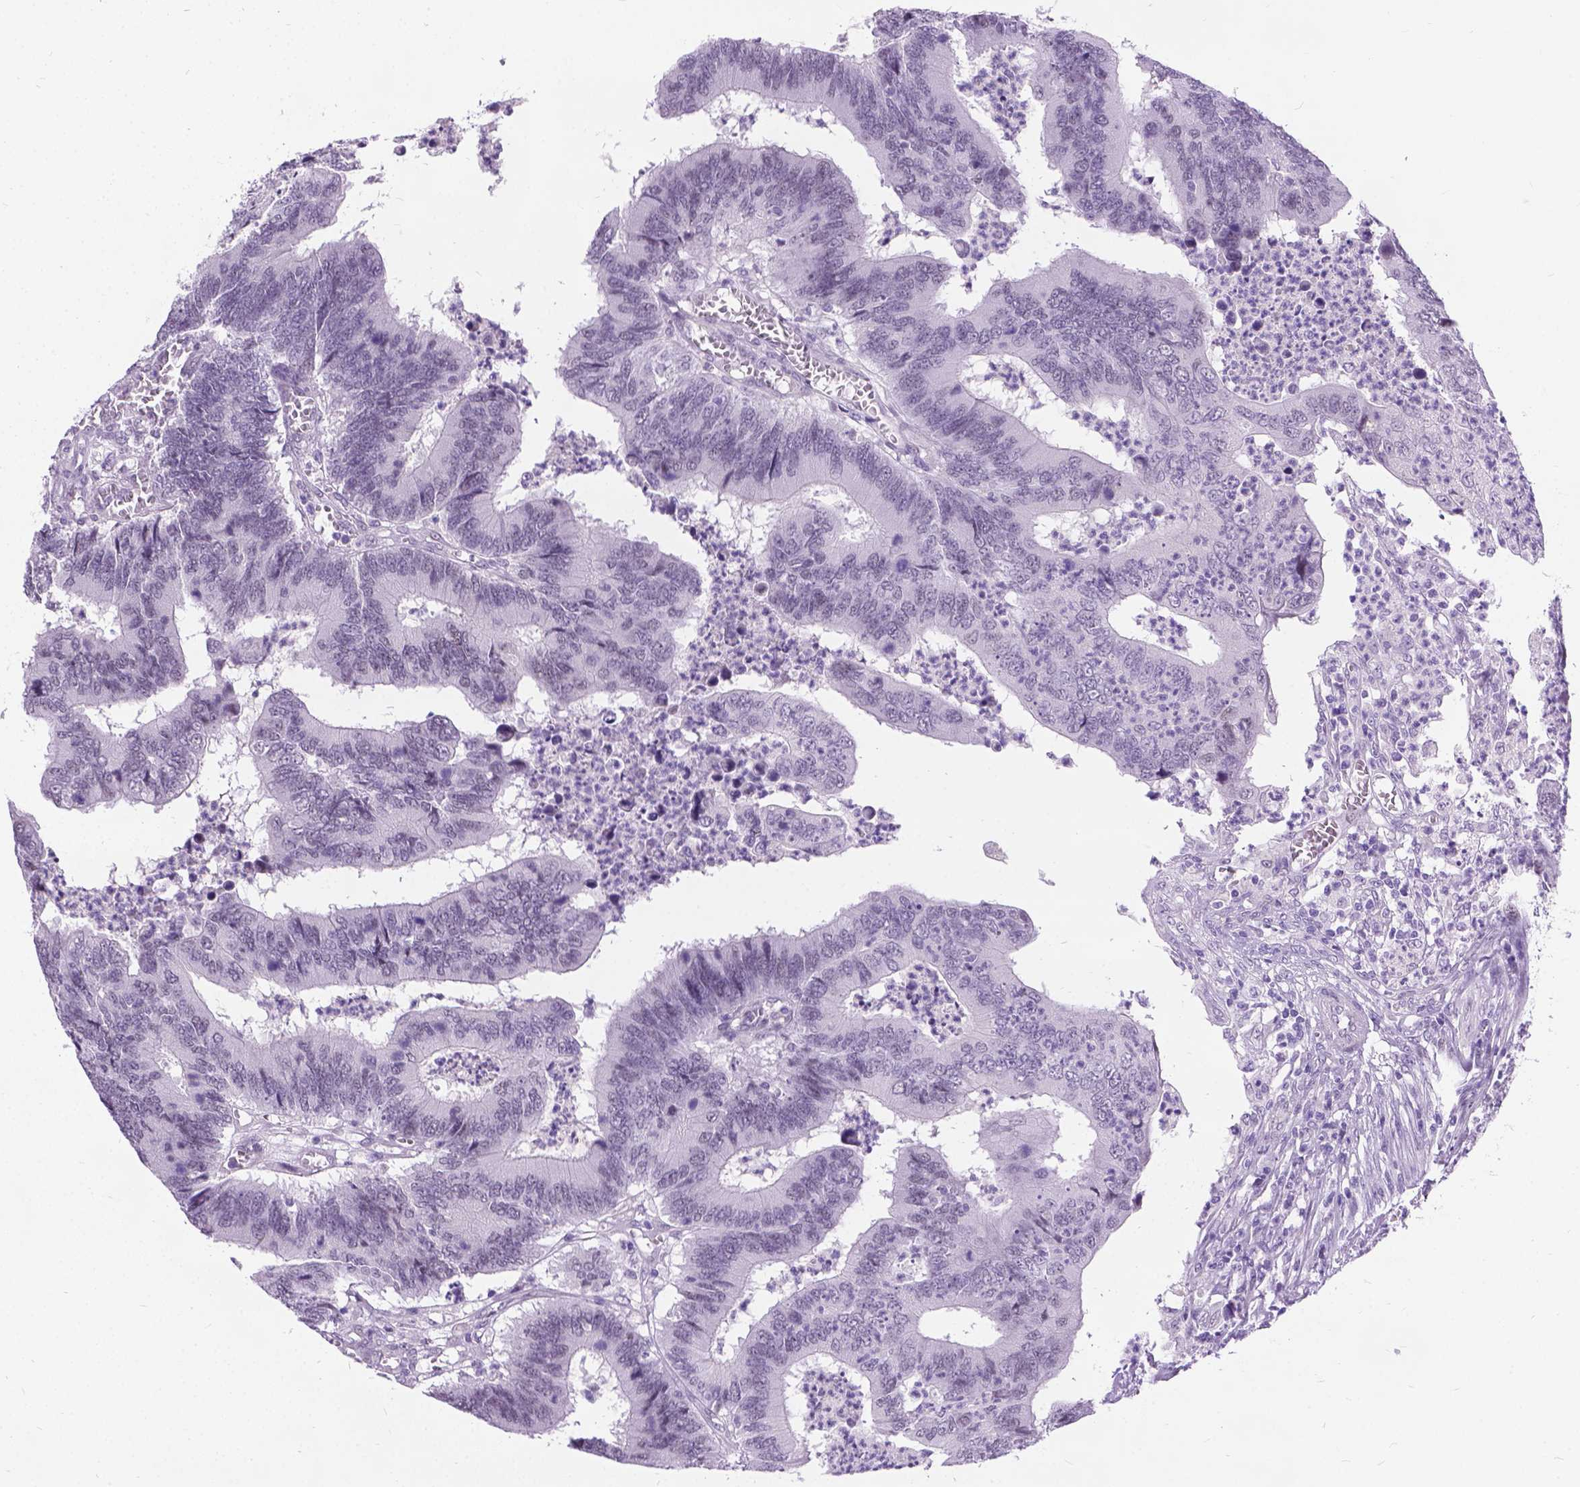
{"staining": {"intensity": "negative", "quantity": "none", "location": "none"}, "tissue": "colorectal cancer", "cell_type": "Tumor cells", "image_type": "cancer", "snomed": [{"axis": "morphology", "description": "Adenocarcinoma, NOS"}, {"axis": "topography", "description": "Colon"}], "caption": "IHC photomicrograph of human colorectal cancer (adenocarcinoma) stained for a protein (brown), which exhibits no staining in tumor cells.", "gene": "PROB1", "patient": {"sex": "female", "age": 67}}